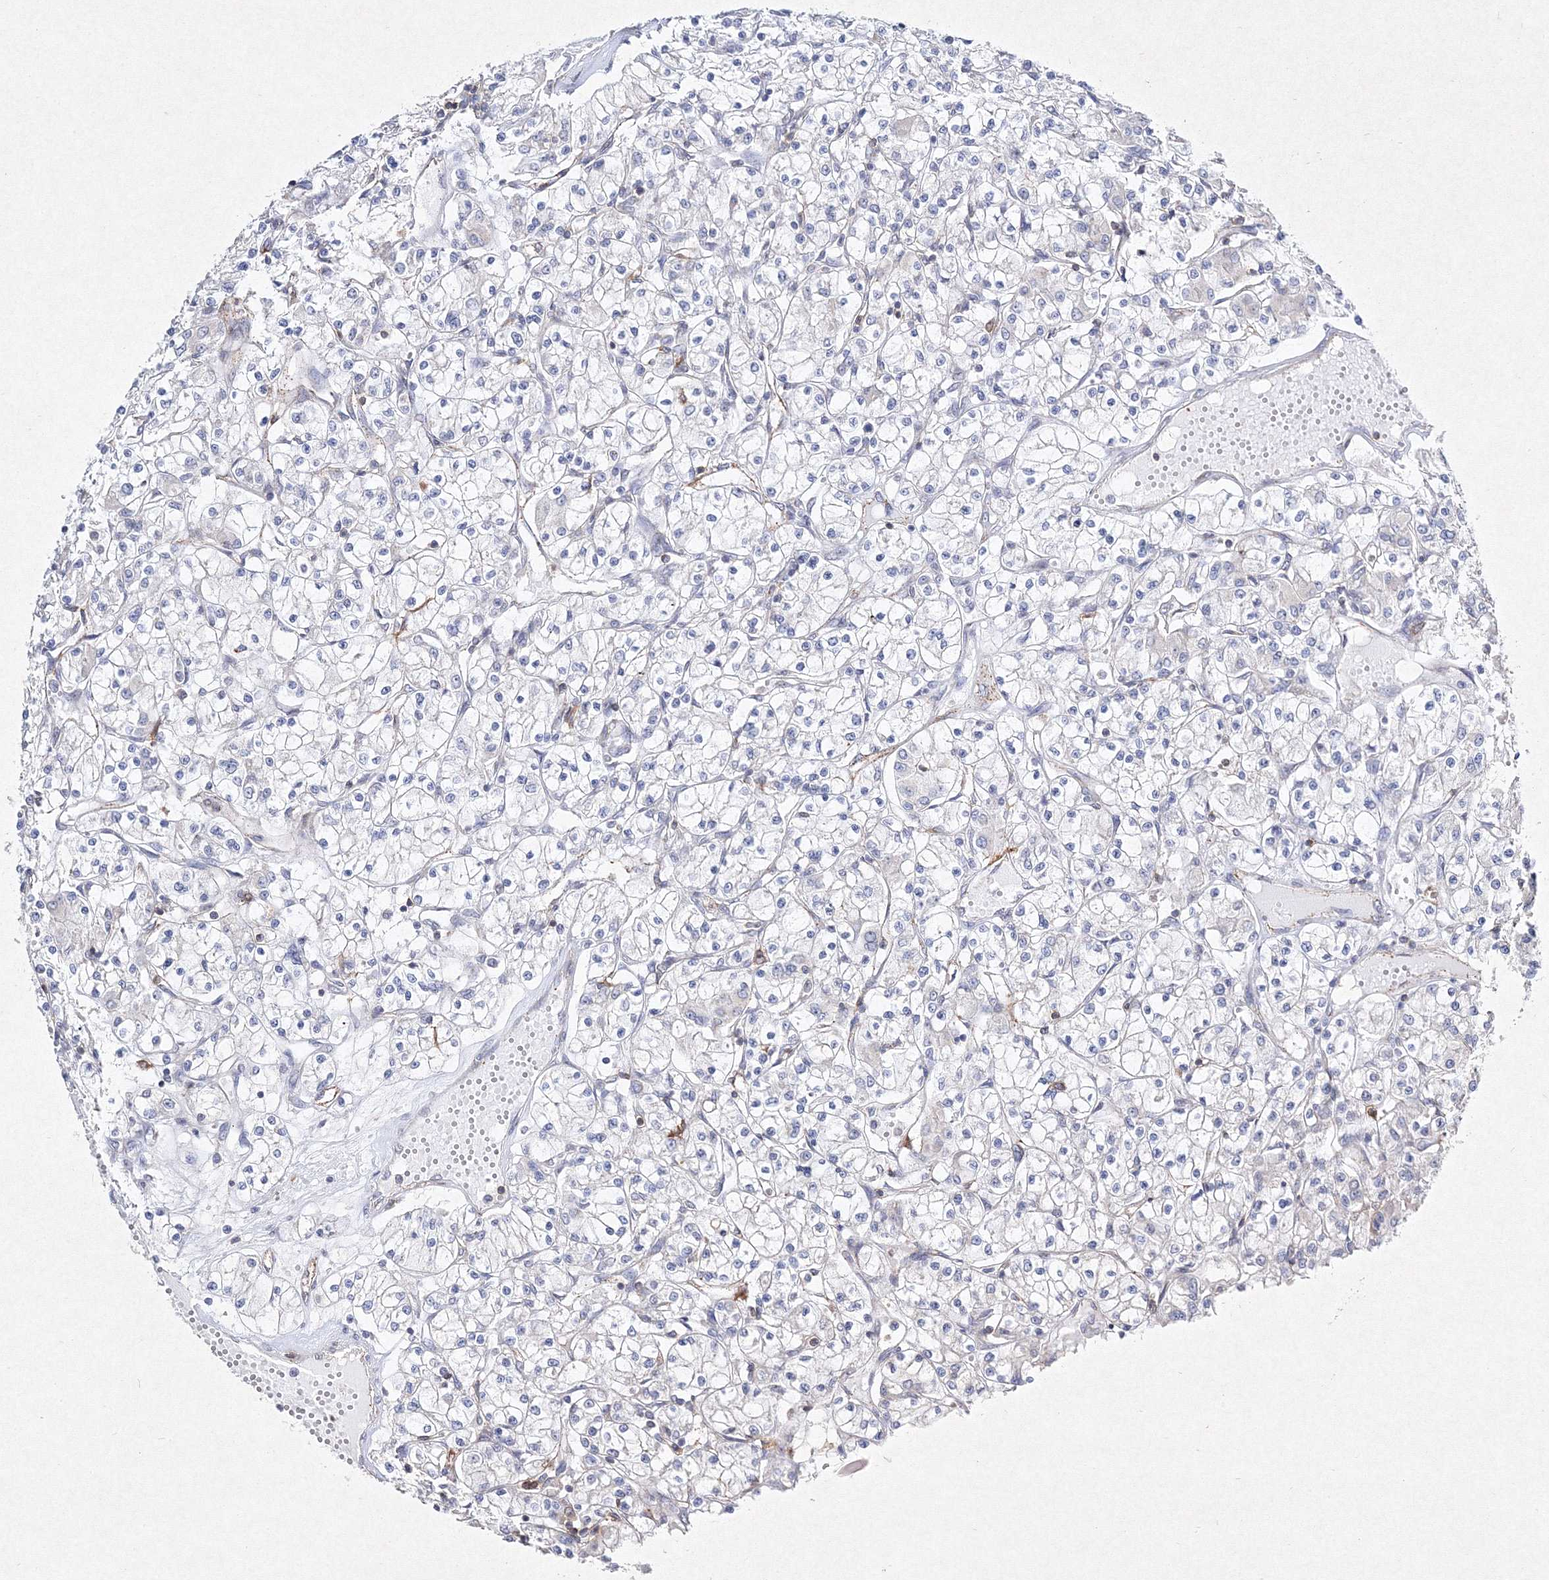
{"staining": {"intensity": "negative", "quantity": "none", "location": "none"}, "tissue": "renal cancer", "cell_type": "Tumor cells", "image_type": "cancer", "snomed": [{"axis": "morphology", "description": "Adenocarcinoma, NOS"}, {"axis": "topography", "description": "Kidney"}], "caption": "Immunohistochemical staining of adenocarcinoma (renal) reveals no significant positivity in tumor cells. (Immunohistochemistry (ihc), brightfield microscopy, high magnification).", "gene": "HCST", "patient": {"sex": "female", "age": 59}}